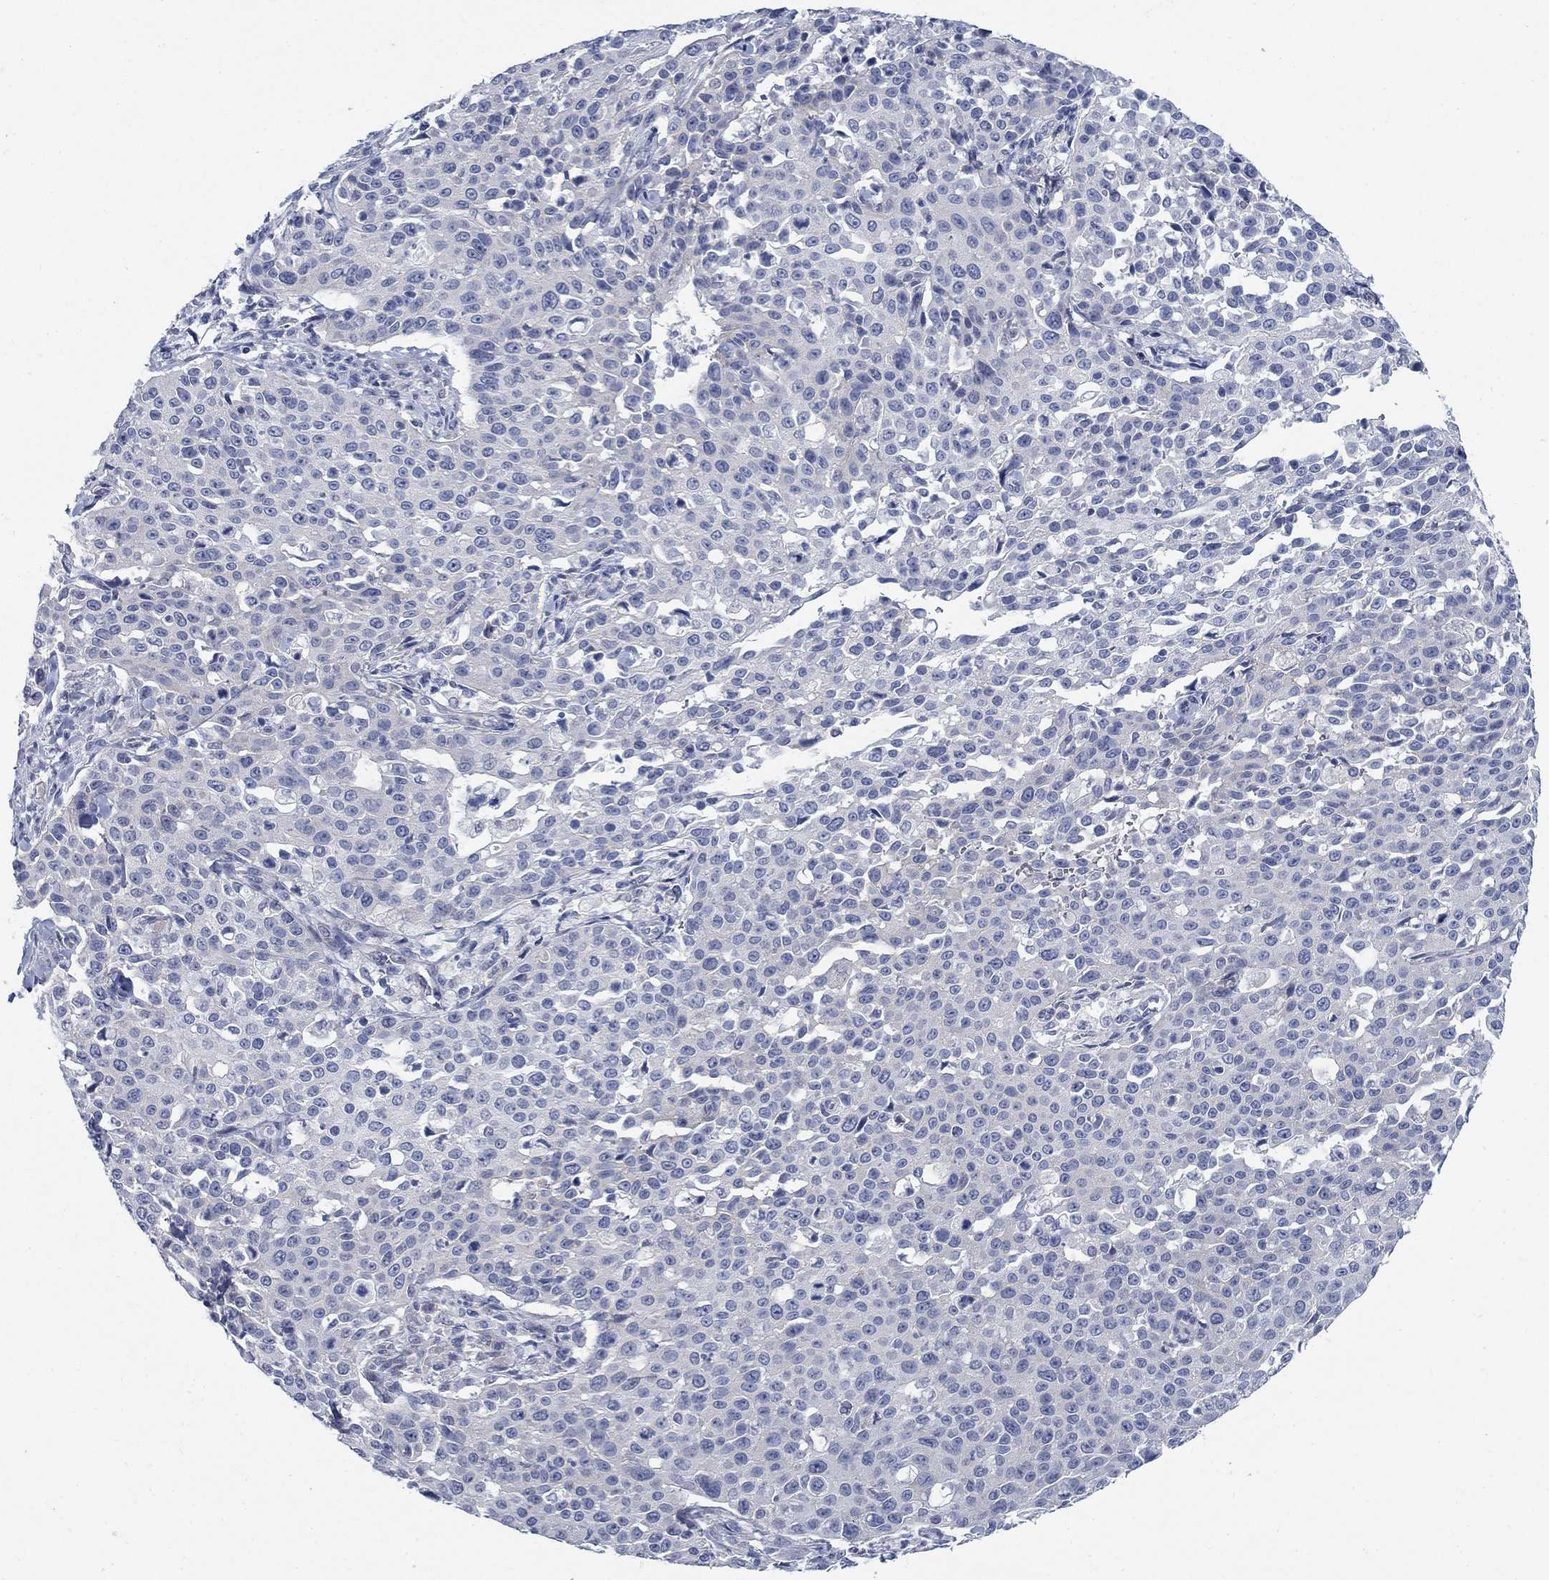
{"staining": {"intensity": "negative", "quantity": "none", "location": "none"}, "tissue": "cervical cancer", "cell_type": "Tumor cells", "image_type": "cancer", "snomed": [{"axis": "morphology", "description": "Squamous cell carcinoma, NOS"}, {"axis": "topography", "description": "Cervix"}], "caption": "An immunohistochemistry histopathology image of cervical squamous cell carcinoma is shown. There is no staining in tumor cells of cervical squamous cell carcinoma.", "gene": "DNER", "patient": {"sex": "female", "age": 26}}